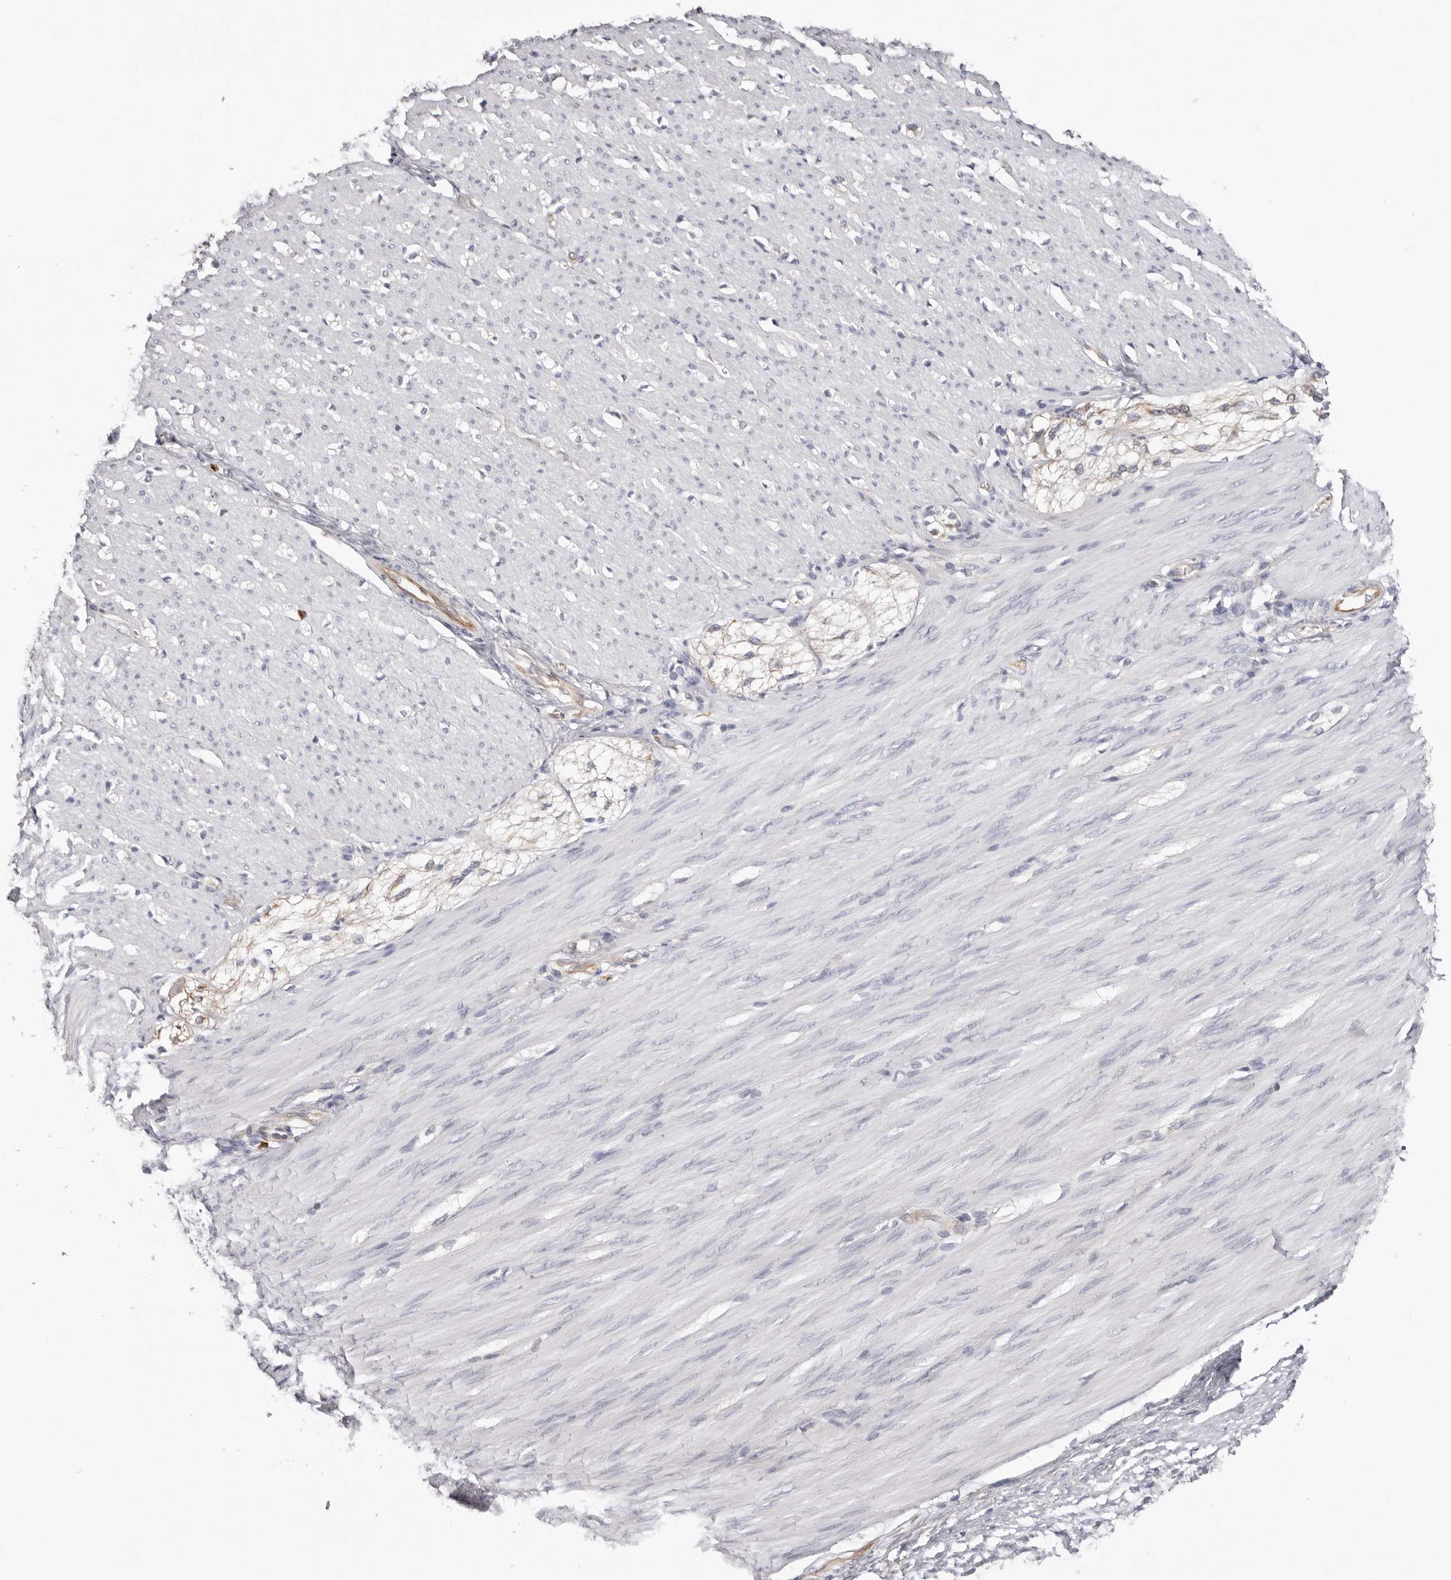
{"staining": {"intensity": "negative", "quantity": "none", "location": "none"}, "tissue": "smooth muscle", "cell_type": "Smooth muscle cells", "image_type": "normal", "snomed": [{"axis": "morphology", "description": "Normal tissue, NOS"}, {"axis": "morphology", "description": "Adenocarcinoma, NOS"}, {"axis": "topography", "description": "Colon"}, {"axis": "topography", "description": "Peripheral nerve tissue"}], "caption": "The IHC micrograph has no significant expression in smooth muscle cells of smooth muscle. (Brightfield microscopy of DAB (3,3'-diaminobenzidine) immunohistochemistry at high magnification).", "gene": "PKDCC", "patient": {"sex": "male", "age": 14}}